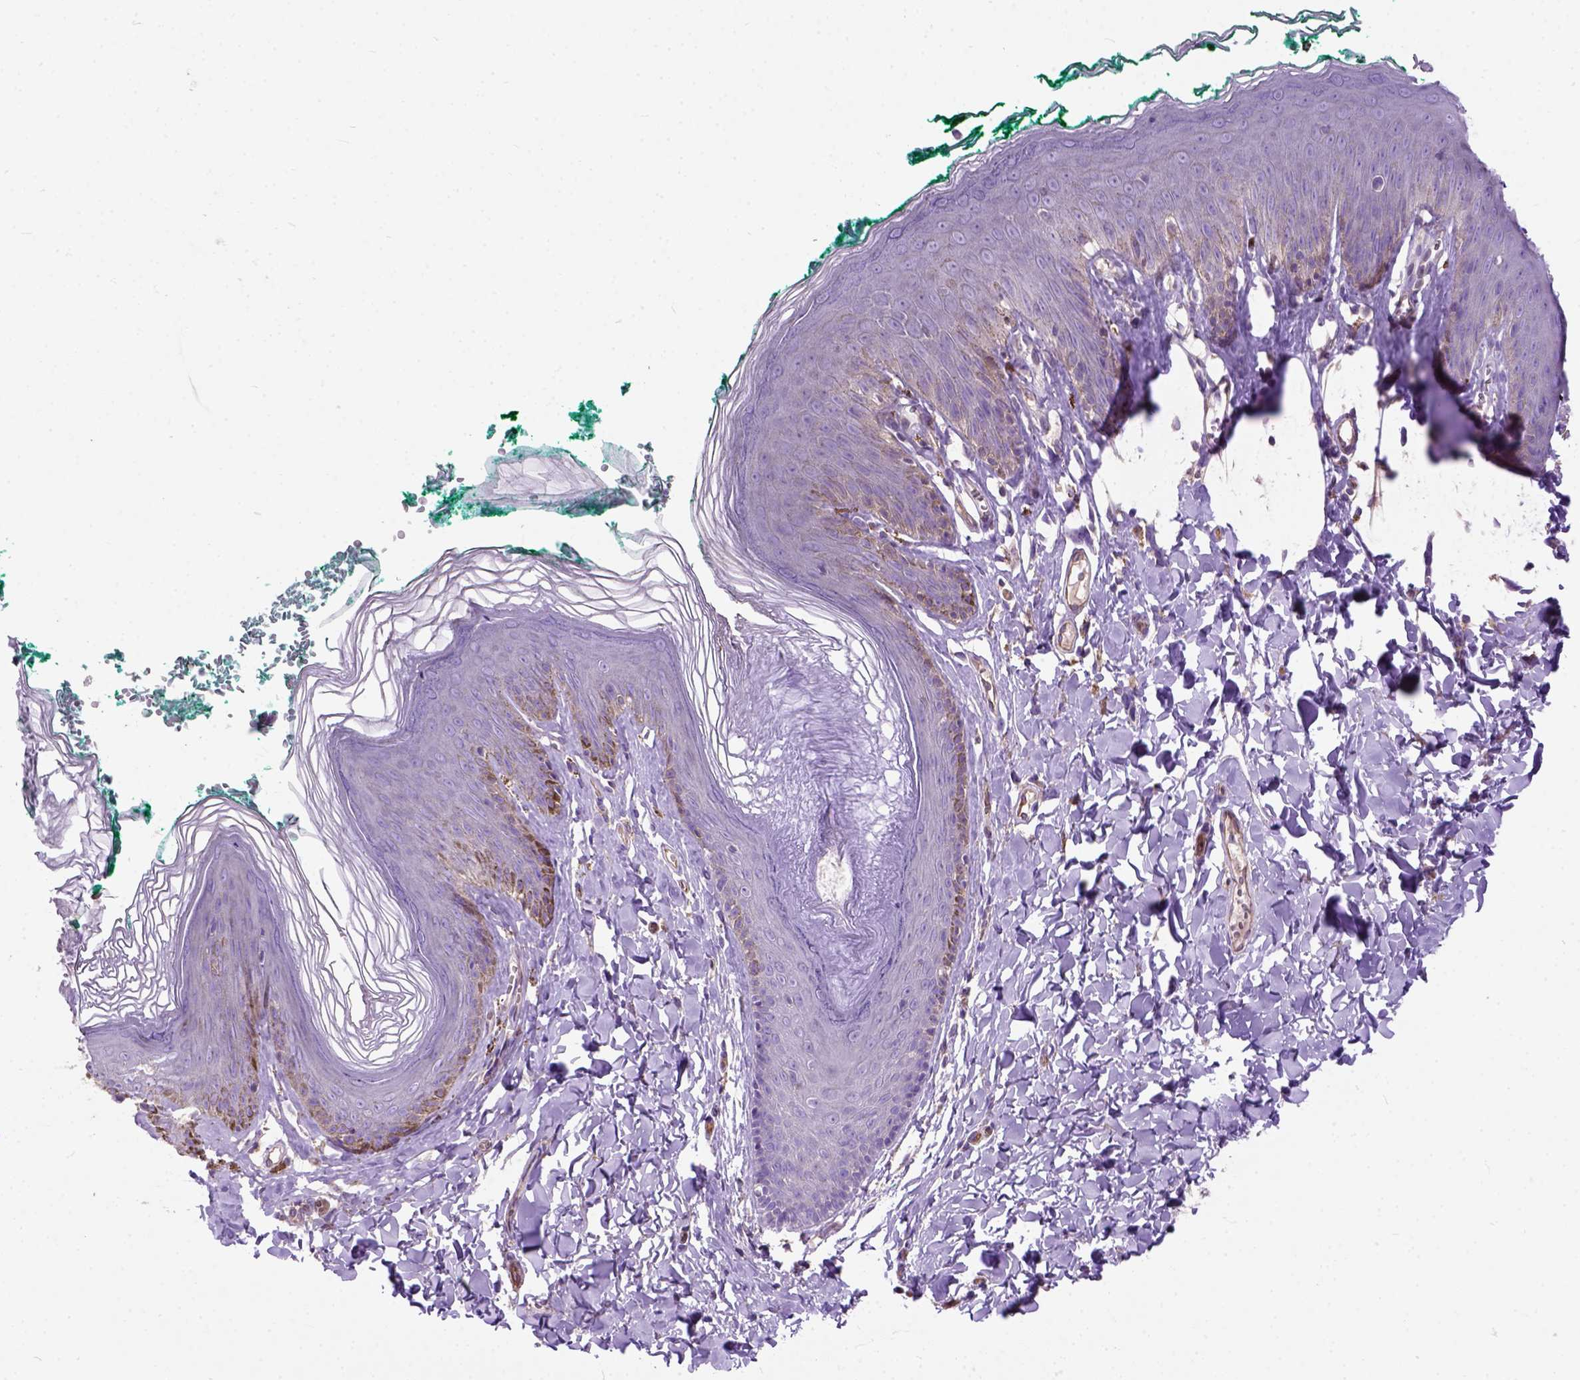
{"staining": {"intensity": "negative", "quantity": "none", "location": "none"}, "tissue": "skin", "cell_type": "Epidermal cells", "image_type": "normal", "snomed": [{"axis": "morphology", "description": "Normal tissue, NOS"}, {"axis": "topography", "description": "Vulva"}, {"axis": "topography", "description": "Peripheral nerve tissue"}], "caption": "An image of skin stained for a protein displays no brown staining in epidermal cells.", "gene": "SEMA4F", "patient": {"sex": "female", "age": 66}}